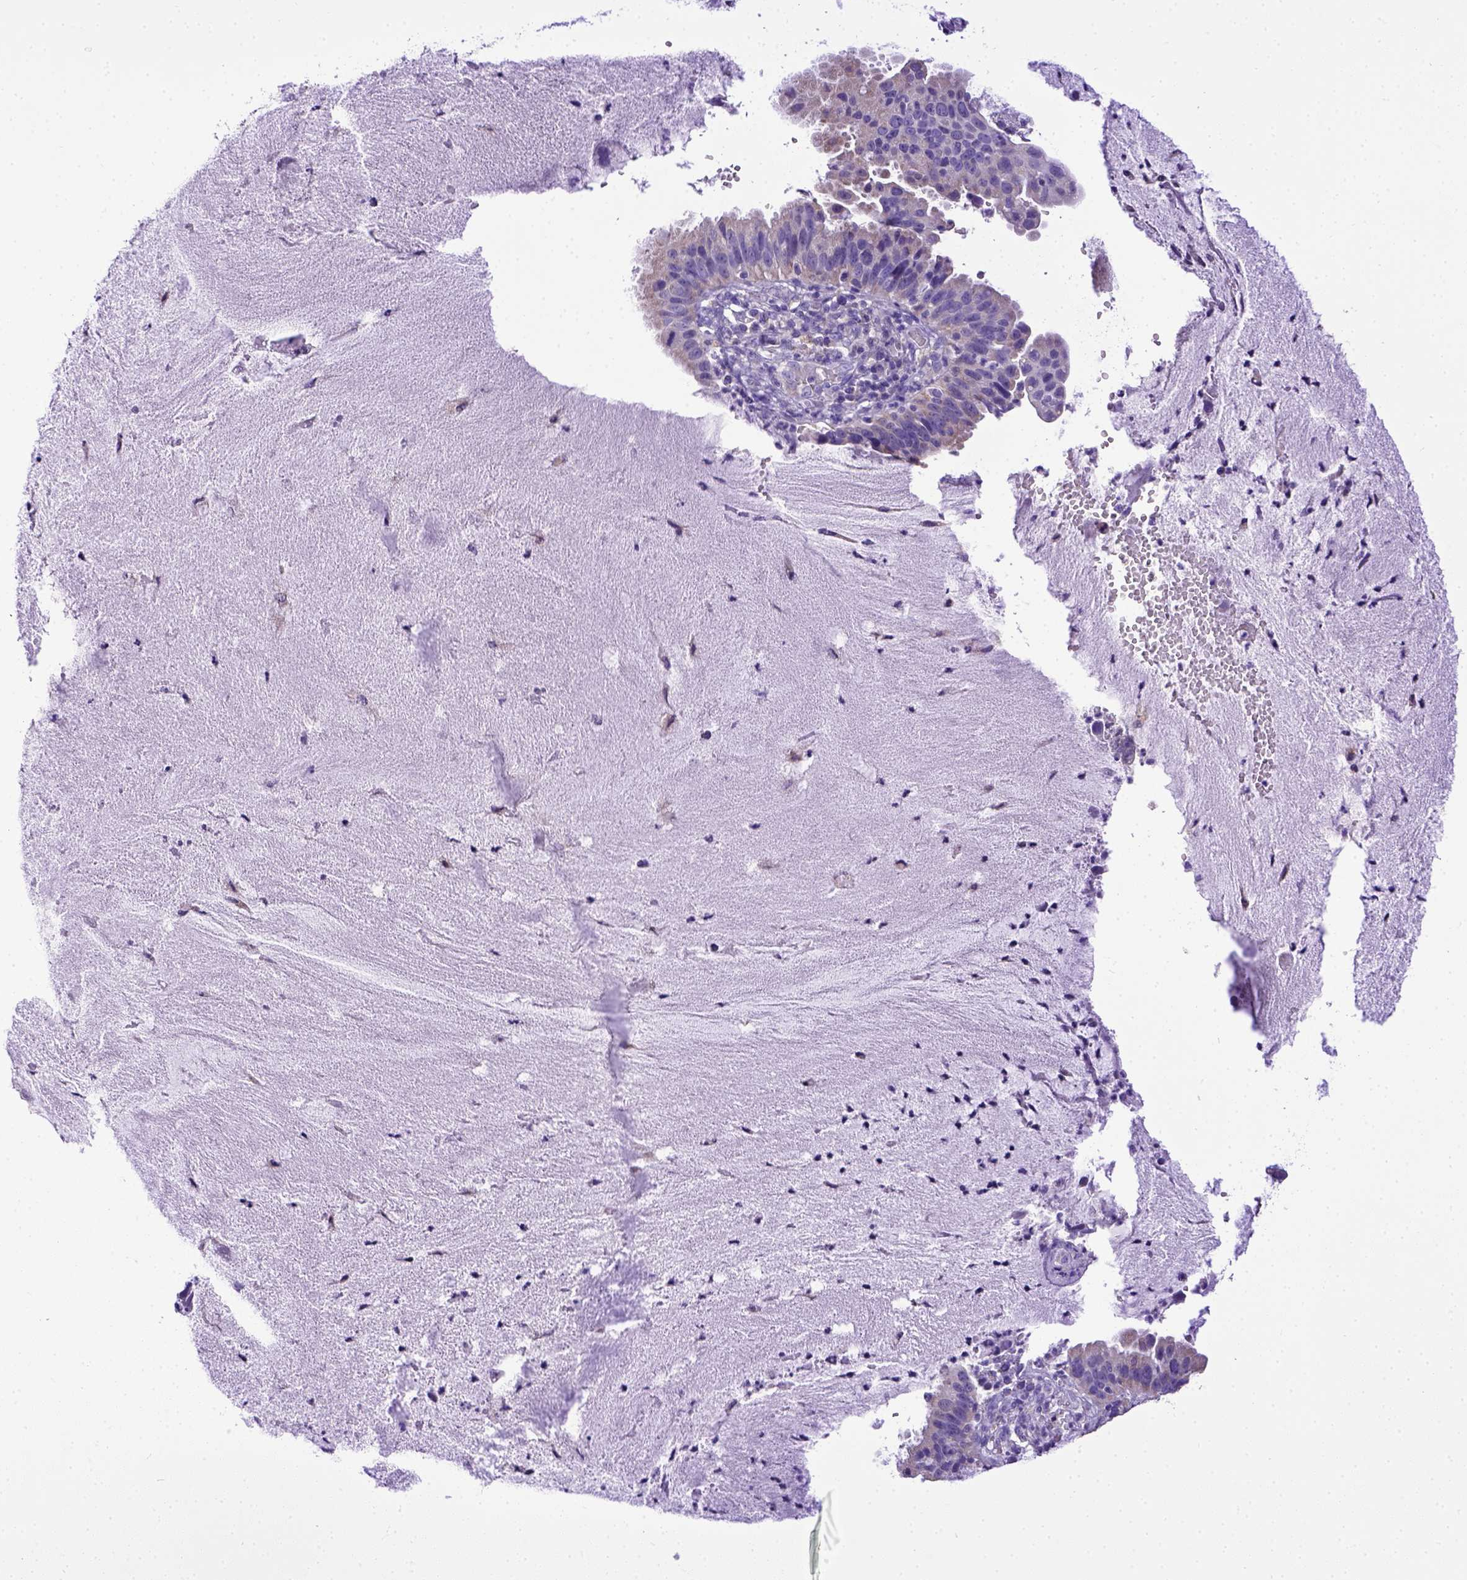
{"staining": {"intensity": "negative", "quantity": "none", "location": "none"}, "tissue": "cervical cancer", "cell_type": "Tumor cells", "image_type": "cancer", "snomed": [{"axis": "morphology", "description": "Adenocarcinoma, NOS"}, {"axis": "topography", "description": "Cervix"}], "caption": "Tumor cells are negative for brown protein staining in adenocarcinoma (cervical).", "gene": "SPEF1", "patient": {"sex": "female", "age": 34}}